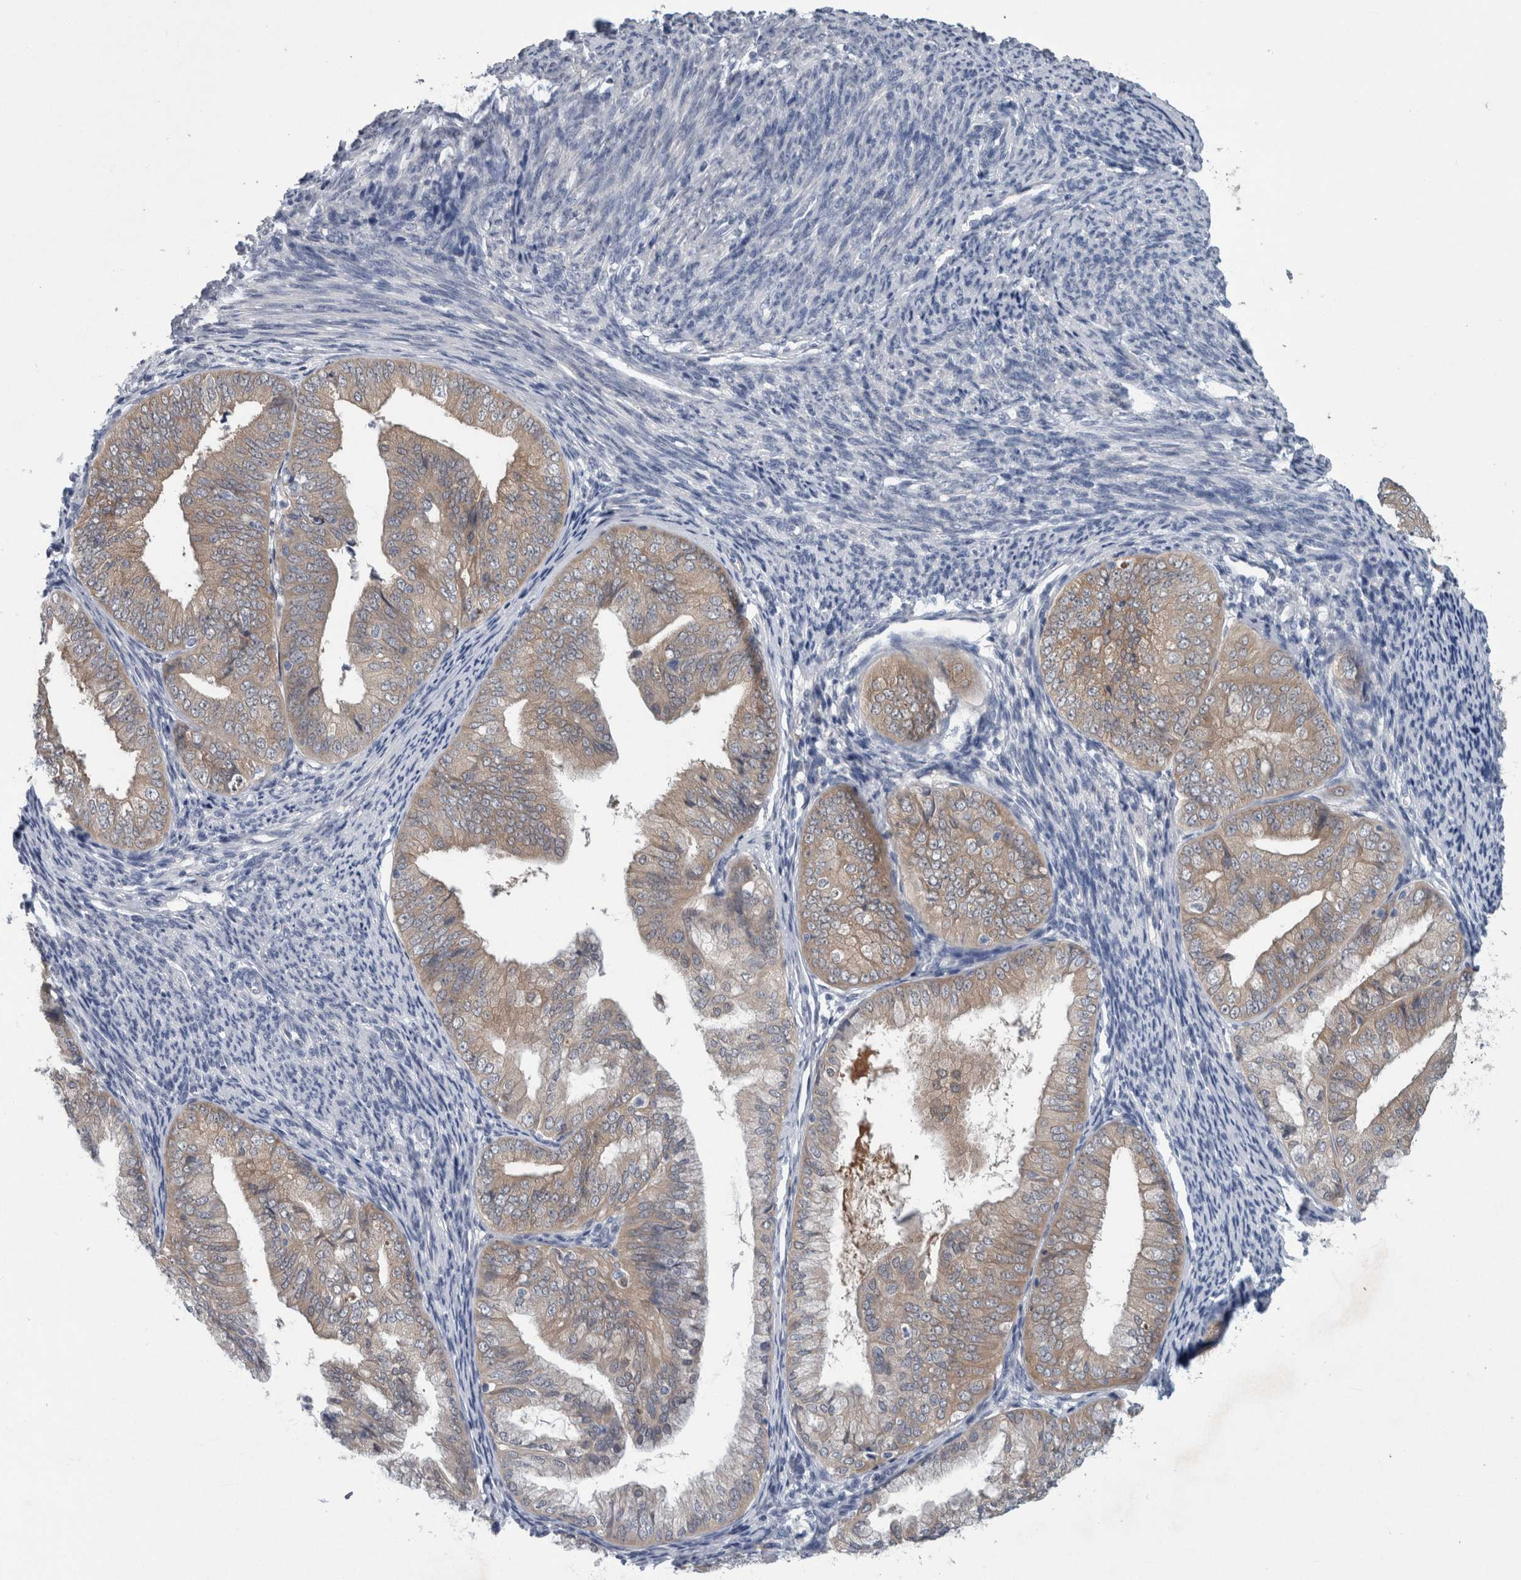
{"staining": {"intensity": "weak", "quantity": "25%-75%", "location": "cytoplasmic/membranous"}, "tissue": "endometrial cancer", "cell_type": "Tumor cells", "image_type": "cancer", "snomed": [{"axis": "morphology", "description": "Adenocarcinoma, NOS"}, {"axis": "topography", "description": "Endometrium"}], "caption": "Adenocarcinoma (endometrial) stained with a brown dye demonstrates weak cytoplasmic/membranous positive positivity in approximately 25%-75% of tumor cells.", "gene": "FAM83H", "patient": {"sex": "female", "age": 63}}